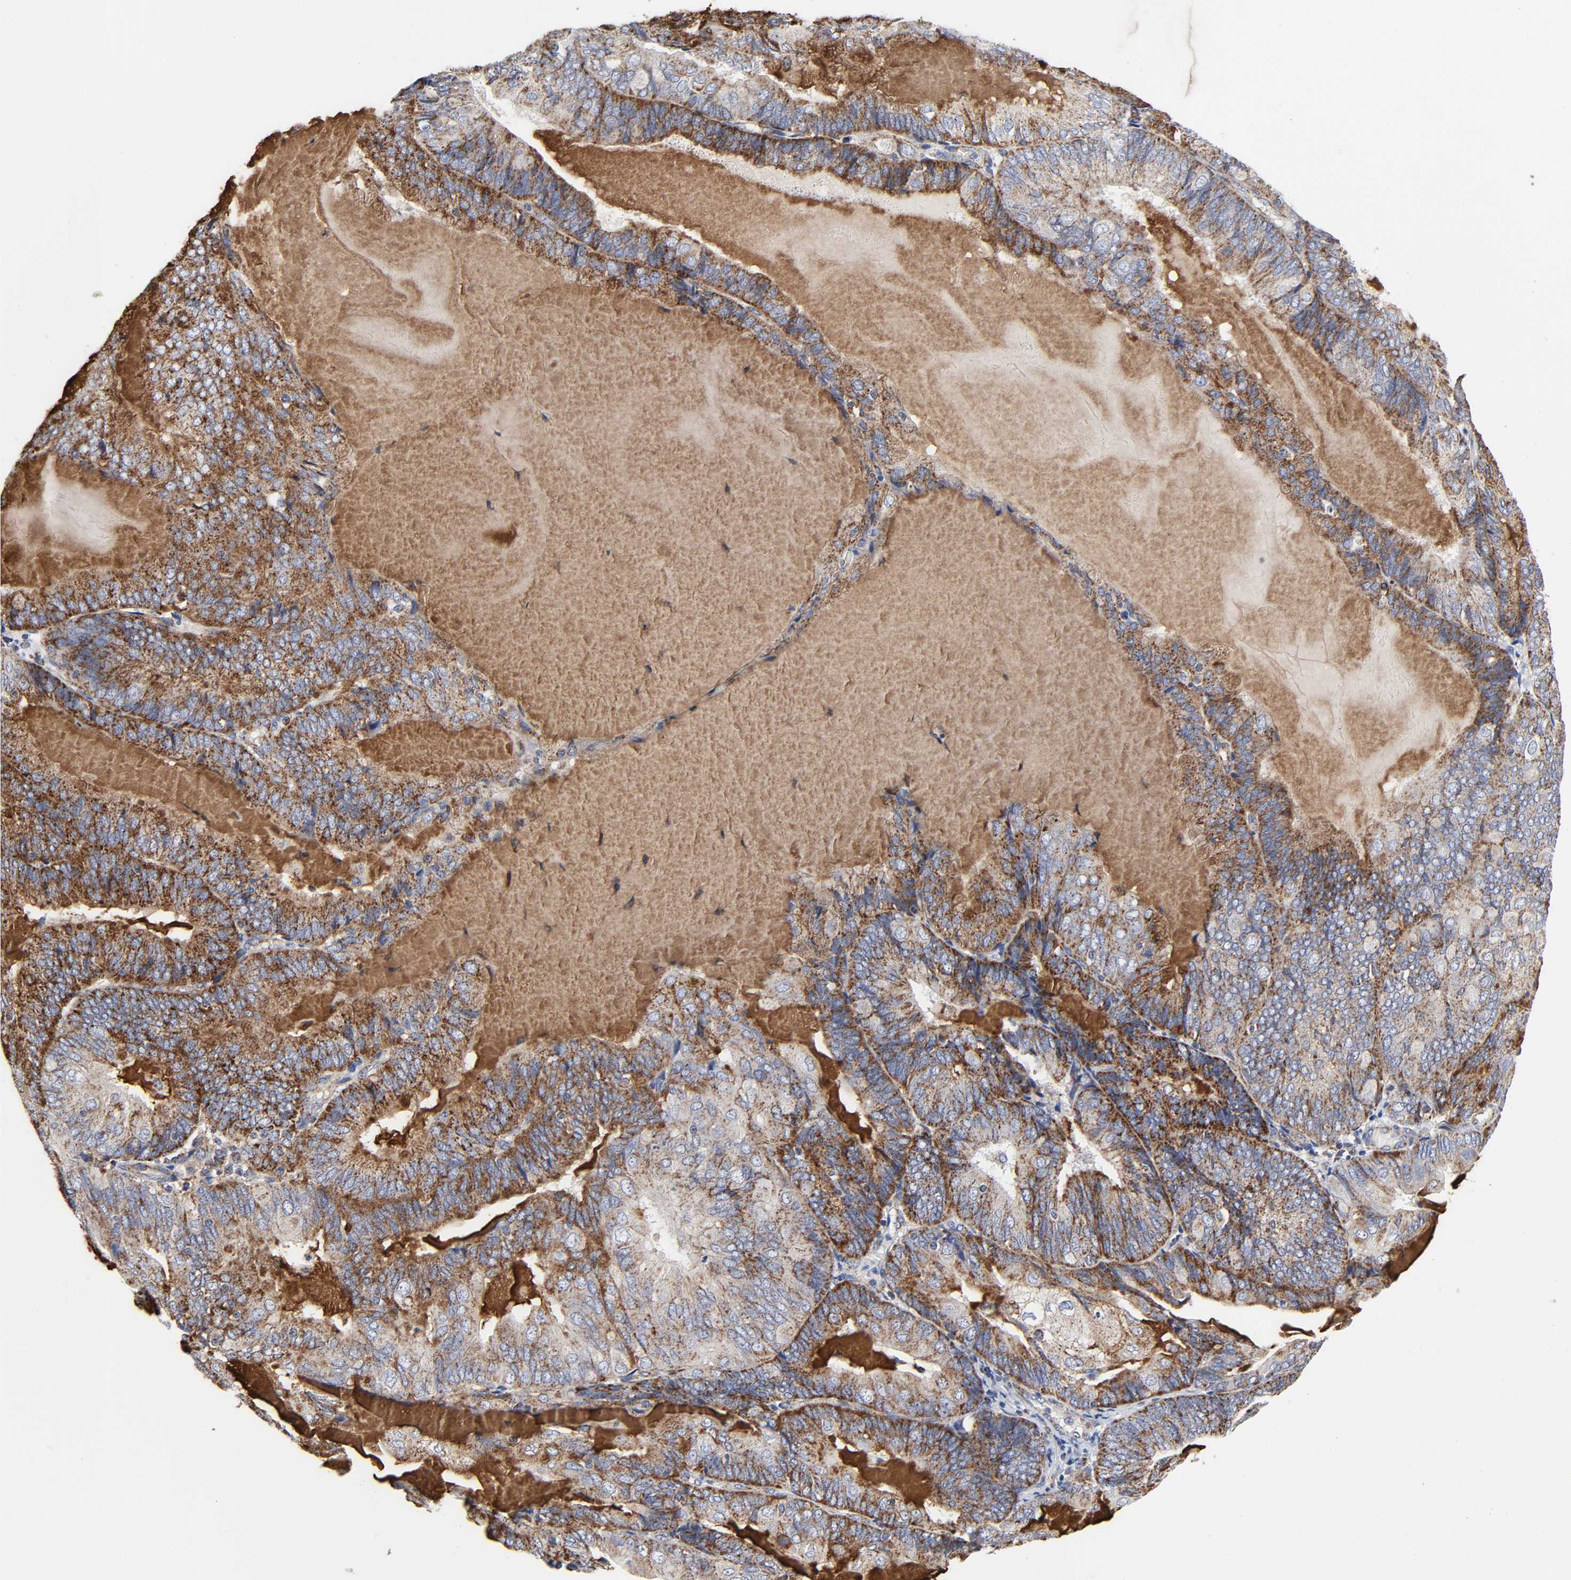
{"staining": {"intensity": "strong", "quantity": ">75%", "location": "cytoplasmic/membranous"}, "tissue": "endometrial cancer", "cell_type": "Tumor cells", "image_type": "cancer", "snomed": [{"axis": "morphology", "description": "Adenocarcinoma, NOS"}, {"axis": "topography", "description": "Endometrium"}], "caption": "Adenocarcinoma (endometrial) stained with a brown dye reveals strong cytoplasmic/membranous positive positivity in approximately >75% of tumor cells.", "gene": "AOPEP", "patient": {"sex": "female", "age": 81}}